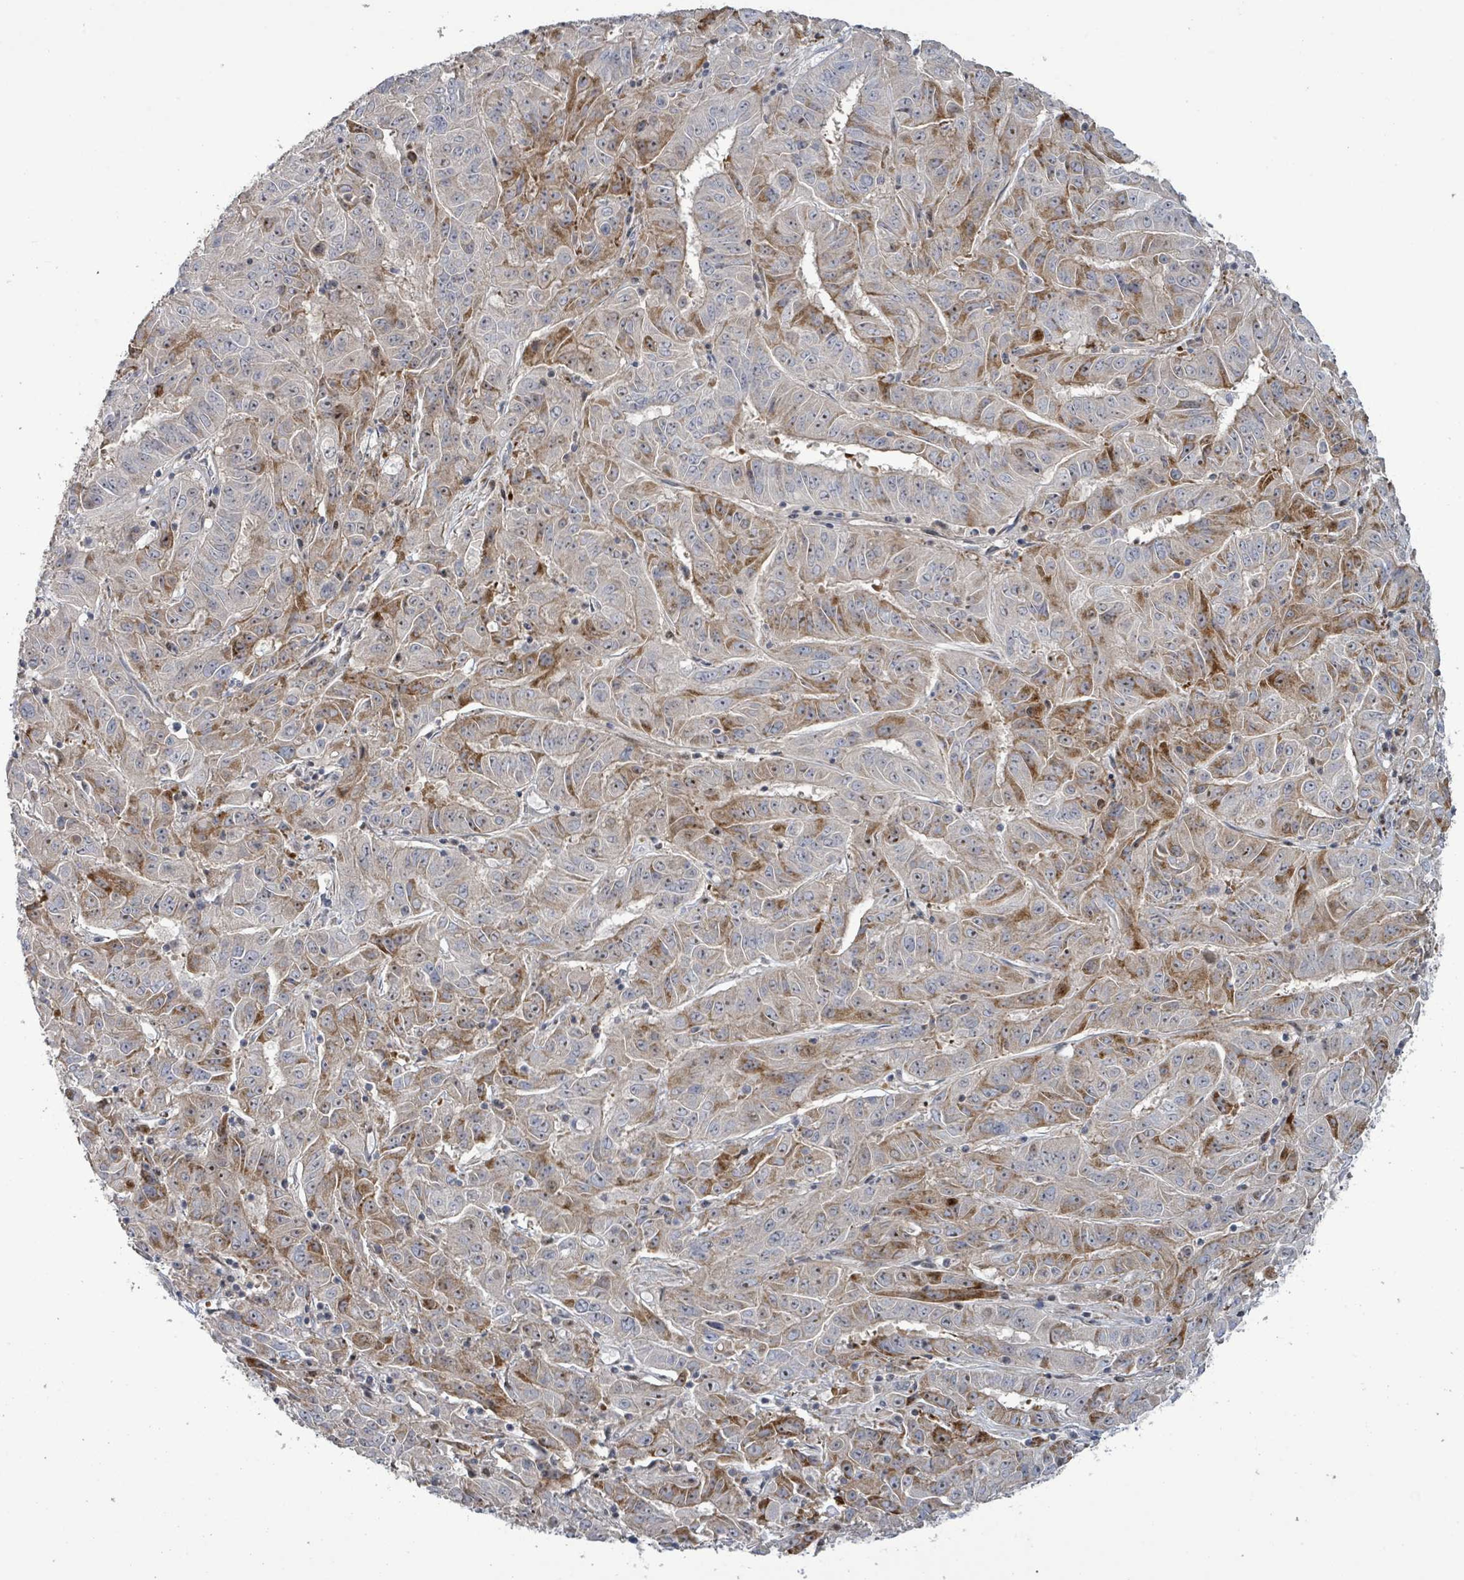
{"staining": {"intensity": "moderate", "quantity": "25%-75%", "location": "cytoplasmic/membranous"}, "tissue": "pancreatic cancer", "cell_type": "Tumor cells", "image_type": "cancer", "snomed": [{"axis": "morphology", "description": "Adenocarcinoma, NOS"}, {"axis": "topography", "description": "Pancreas"}], "caption": "Adenocarcinoma (pancreatic) stained with DAB immunohistochemistry (IHC) shows medium levels of moderate cytoplasmic/membranous positivity in about 25%-75% of tumor cells.", "gene": "LILRA4", "patient": {"sex": "male", "age": 63}}